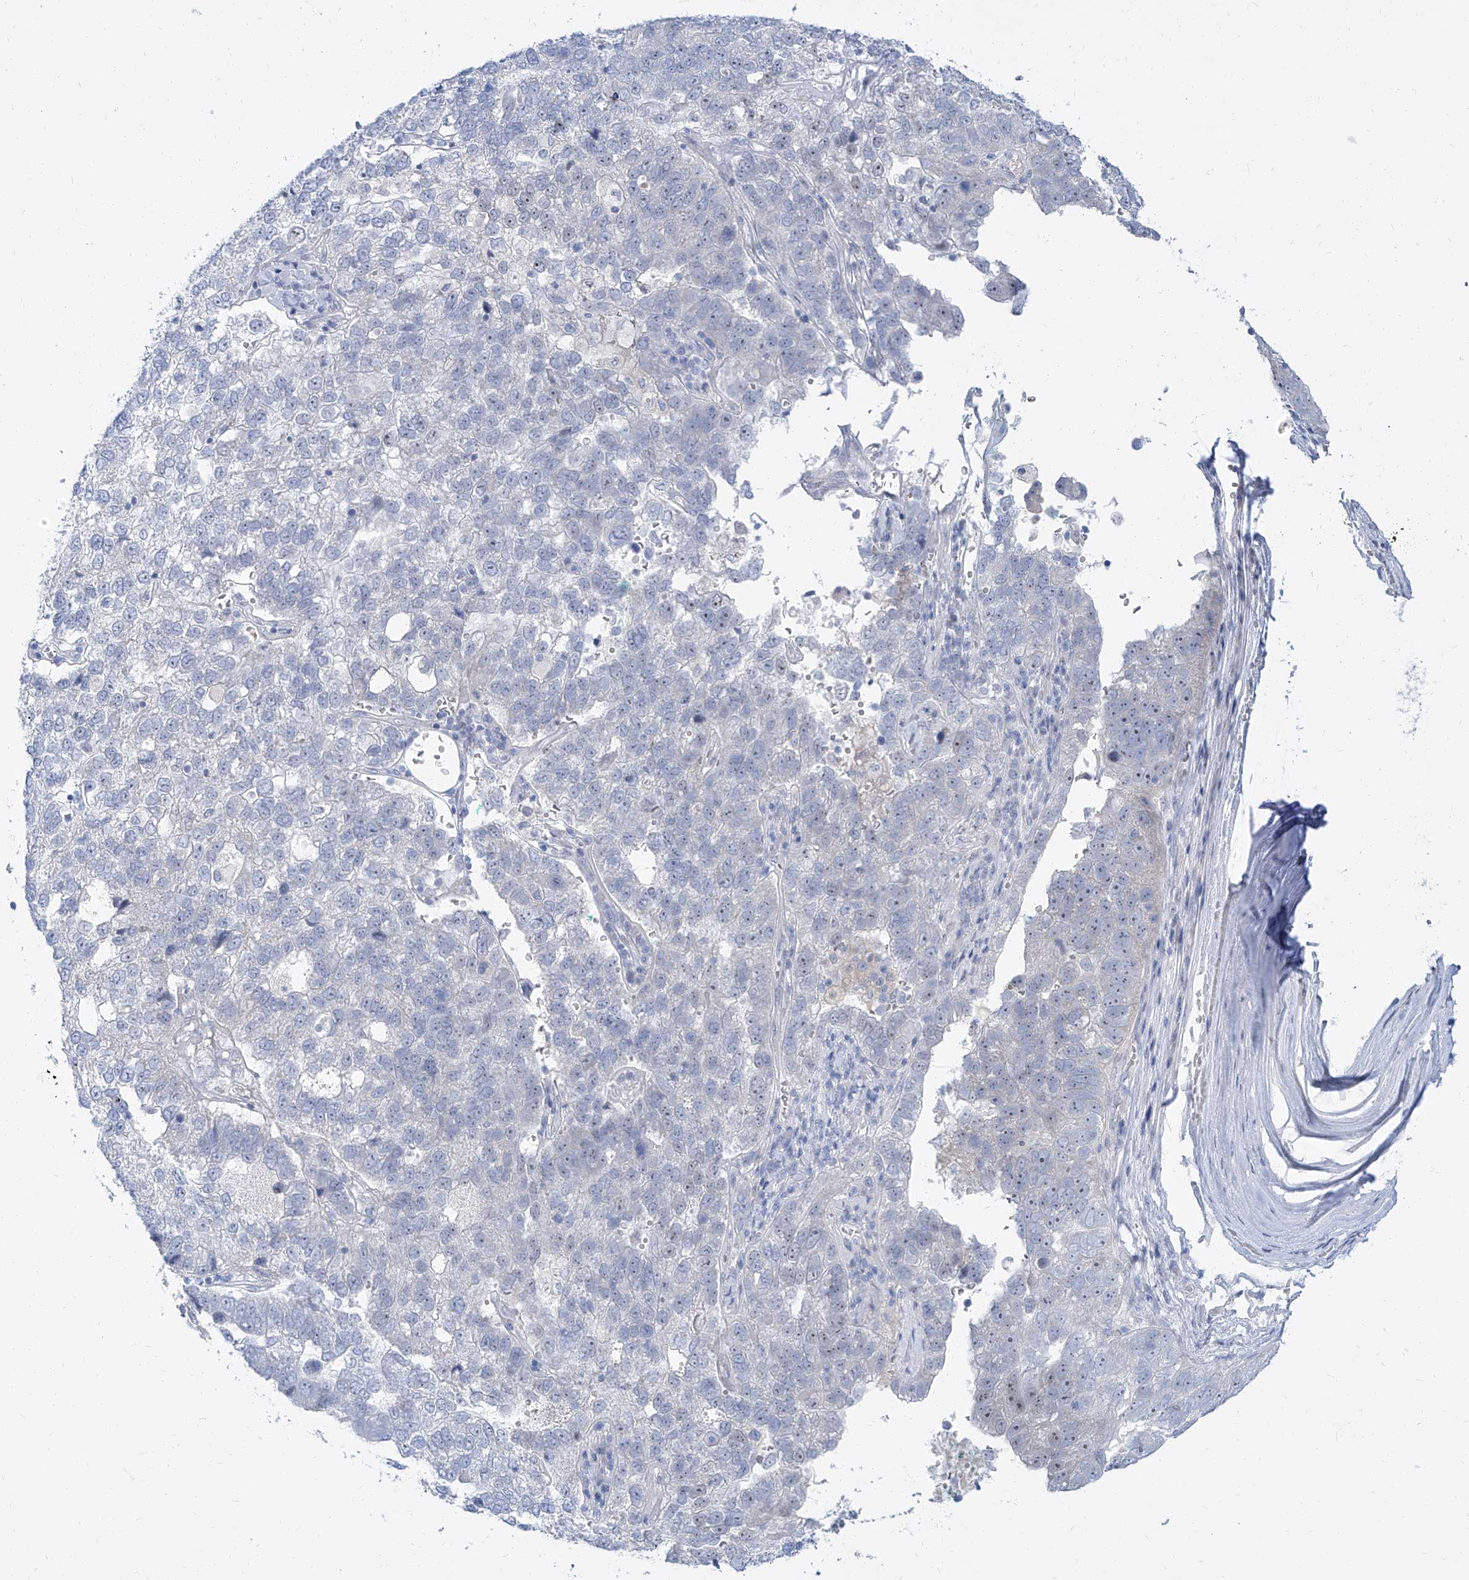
{"staining": {"intensity": "negative", "quantity": "none", "location": "none"}, "tissue": "pancreatic cancer", "cell_type": "Tumor cells", "image_type": "cancer", "snomed": [{"axis": "morphology", "description": "Adenocarcinoma, NOS"}, {"axis": "topography", "description": "Pancreas"}], "caption": "Tumor cells are negative for protein expression in human pancreatic cancer (adenocarcinoma).", "gene": "TXLNB", "patient": {"sex": "female", "age": 61}}